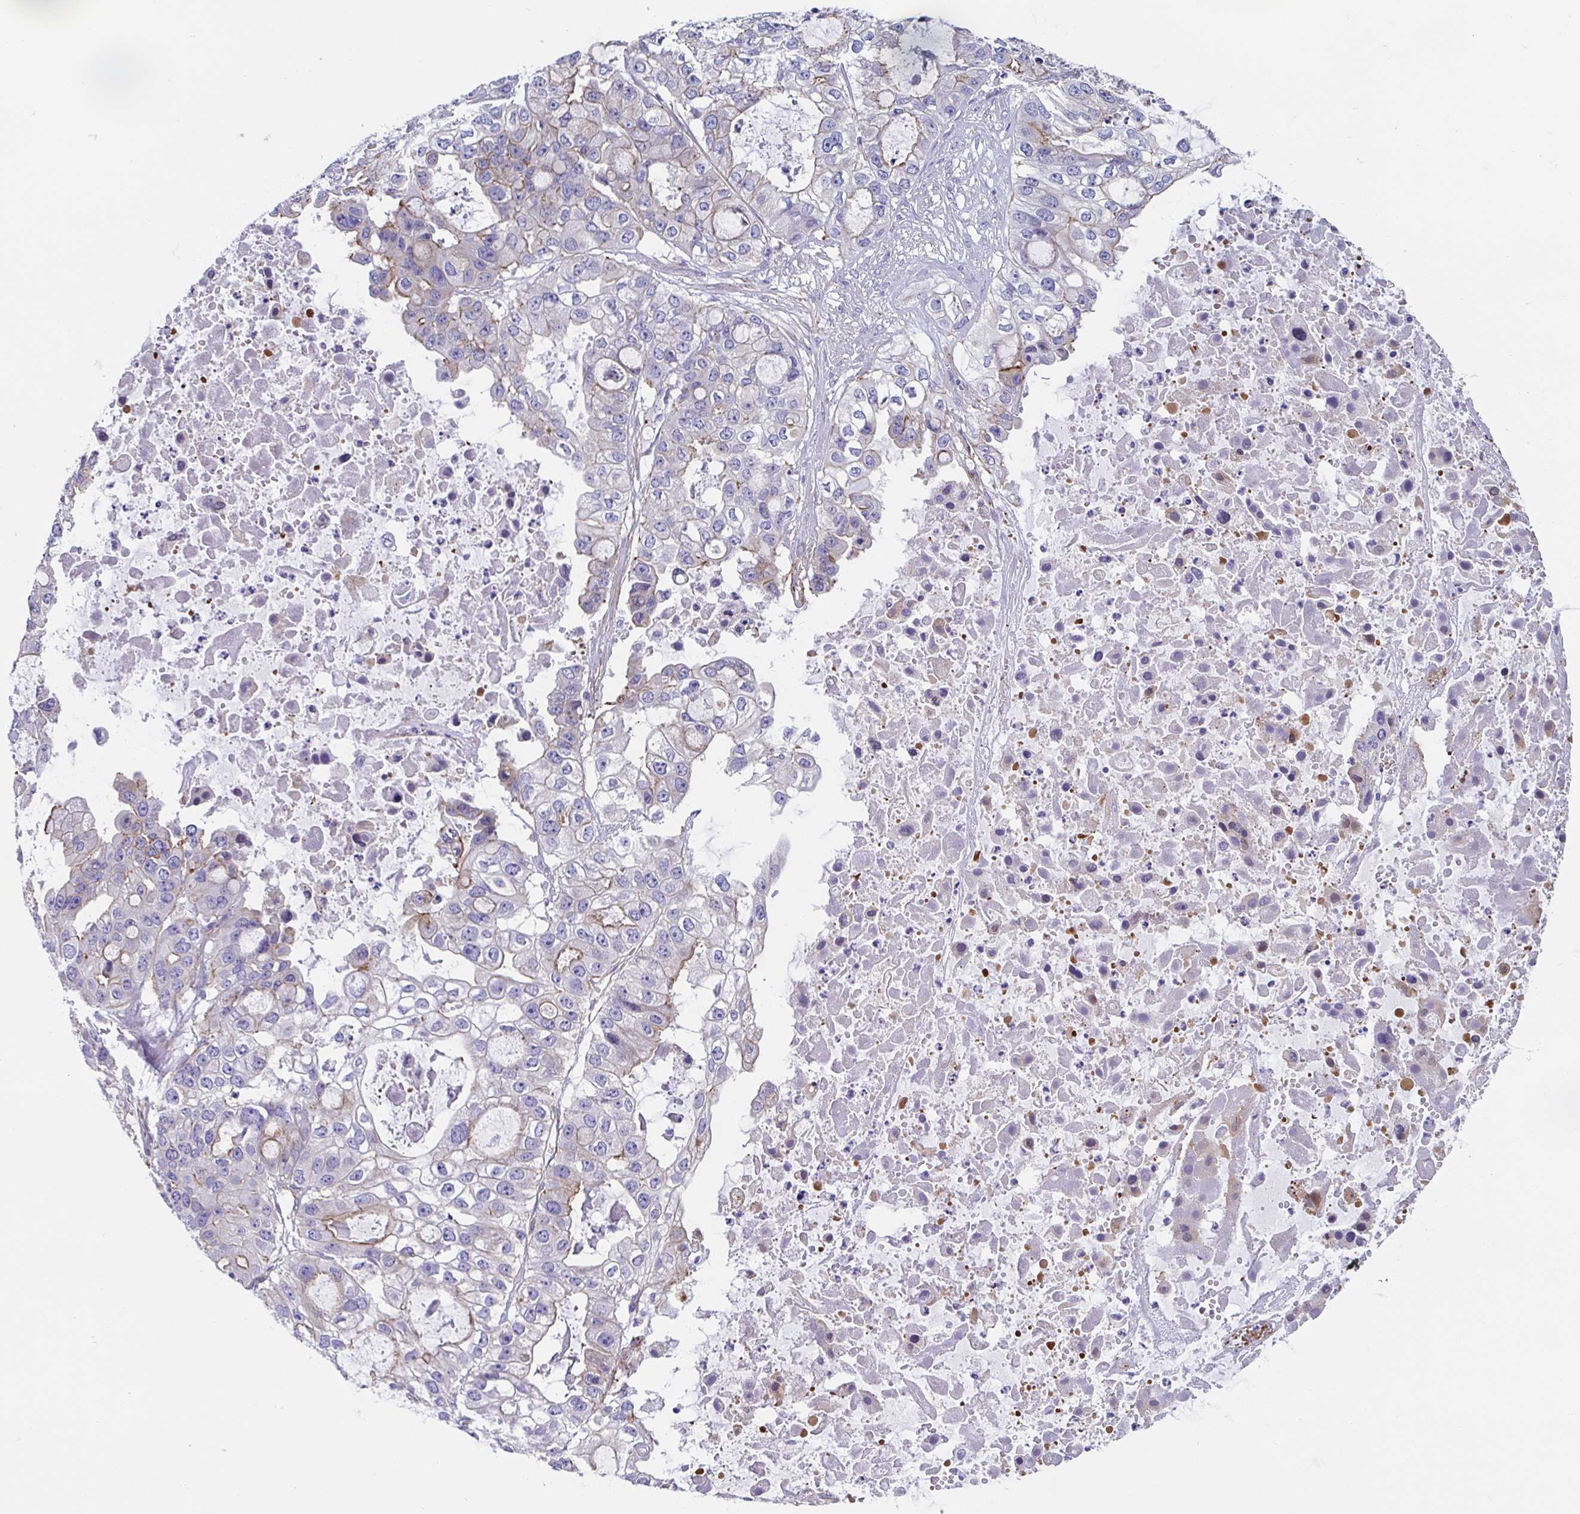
{"staining": {"intensity": "weak", "quantity": "25%-75%", "location": "cytoplasmic/membranous"}, "tissue": "ovarian cancer", "cell_type": "Tumor cells", "image_type": "cancer", "snomed": [{"axis": "morphology", "description": "Cystadenocarcinoma, serous, NOS"}, {"axis": "topography", "description": "Ovary"}], "caption": "Approximately 25%-75% of tumor cells in human ovarian cancer exhibit weak cytoplasmic/membranous protein expression as visualized by brown immunohistochemical staining.", "gene": "TRAM2", "patient": {"sex": "female", "age": 56}}